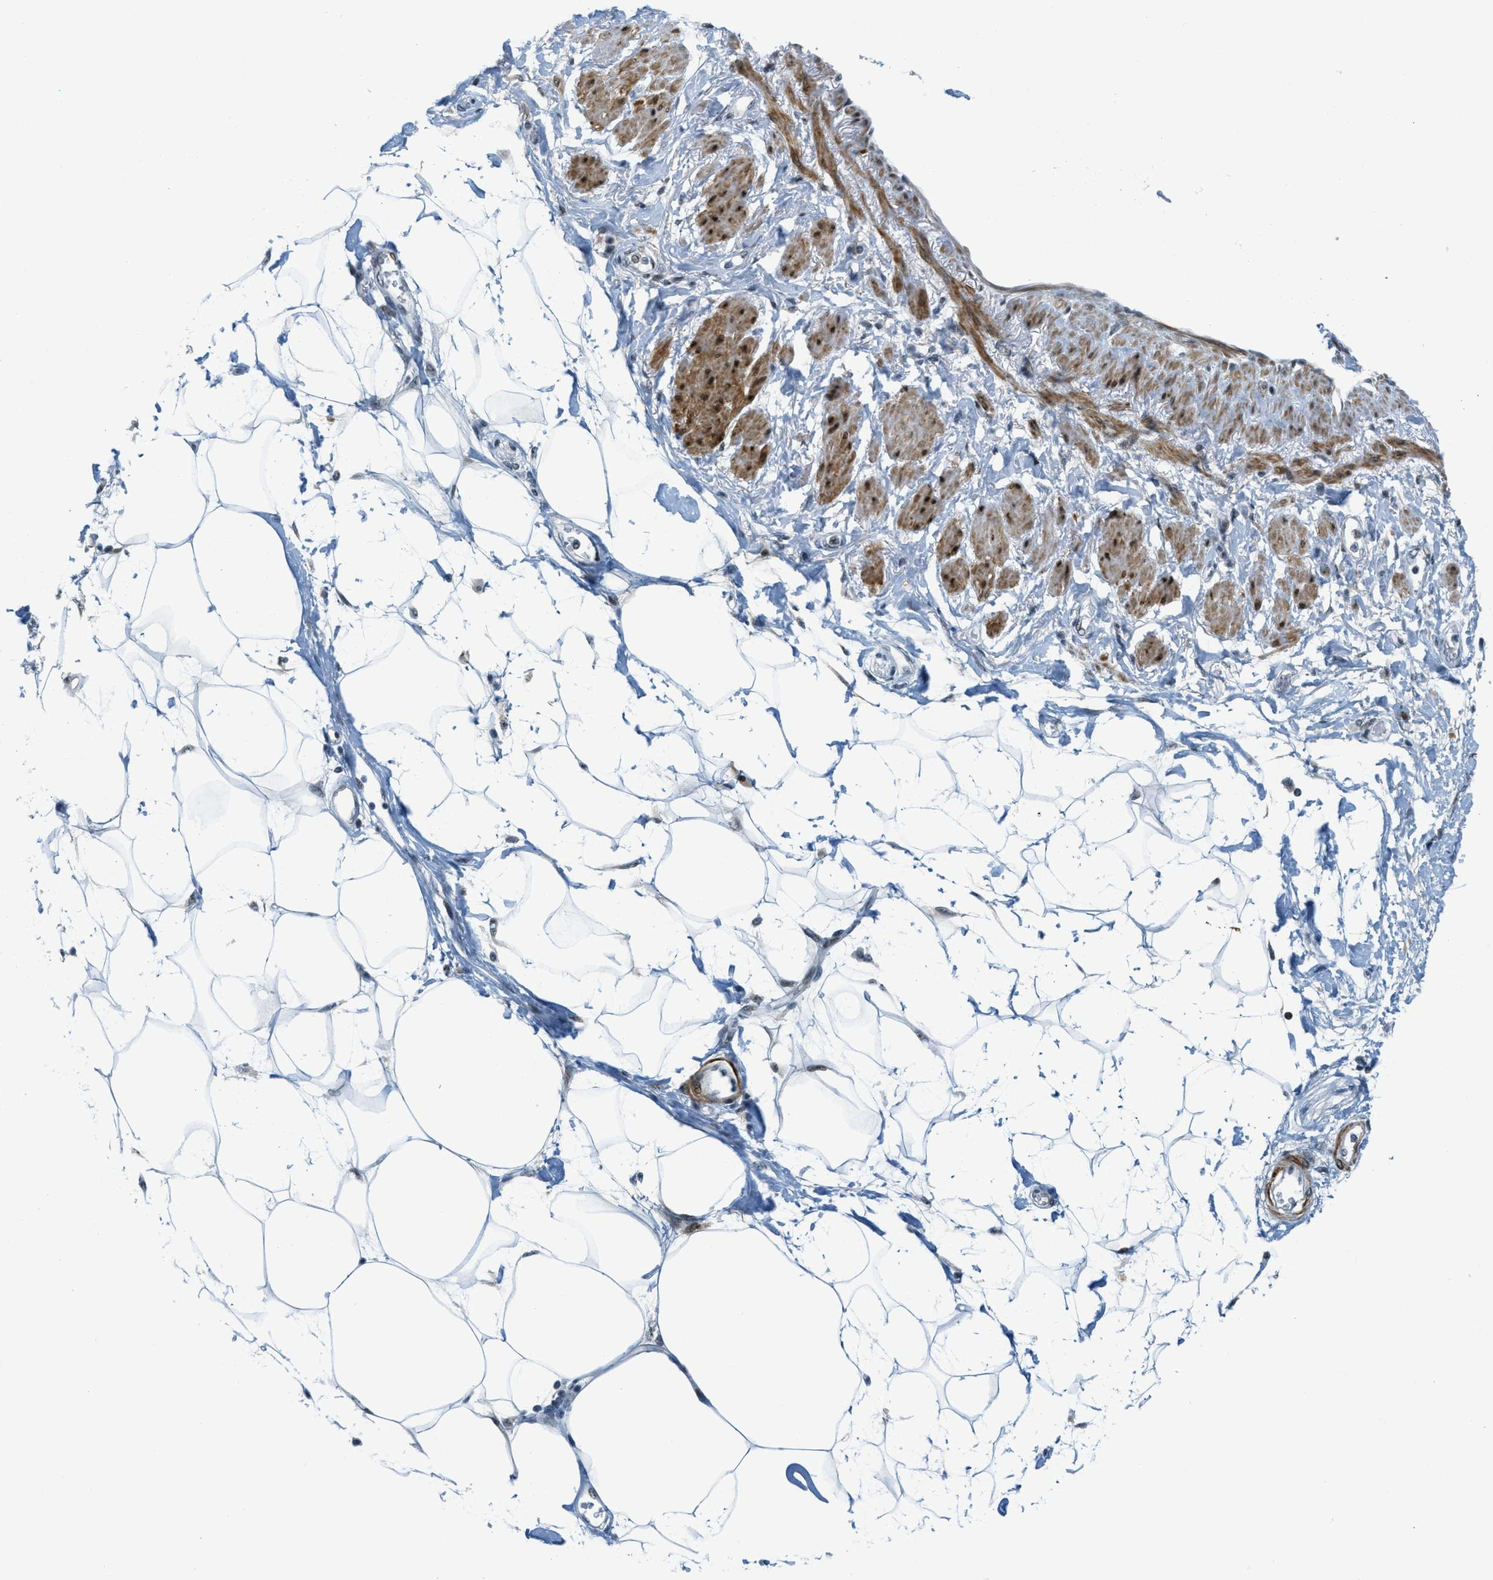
{"staining": {"intensity": "negative", "quantity": "none", "location": "none"}, "tissue": "adipose tissue", "cell_type": "Adipocytes", "image_type": "normal", "snomed": [{"axis": "morphology", "description": "Normal tissue, NOS"}, {"axis": "morphology", "description": "Adenocarcinoma, NOS"}, {"axis": "topography", "description": "Duodenum"}, {"axis": "topography", "description": "Peripheral nerve tissue"}], "caption": "Benign adipose tissue was stained to show a protein in brown. There is no significant positivity in adipocytes.", "gene": "ZDHHC23", "patient": {"sex": "female", "age": 60}}